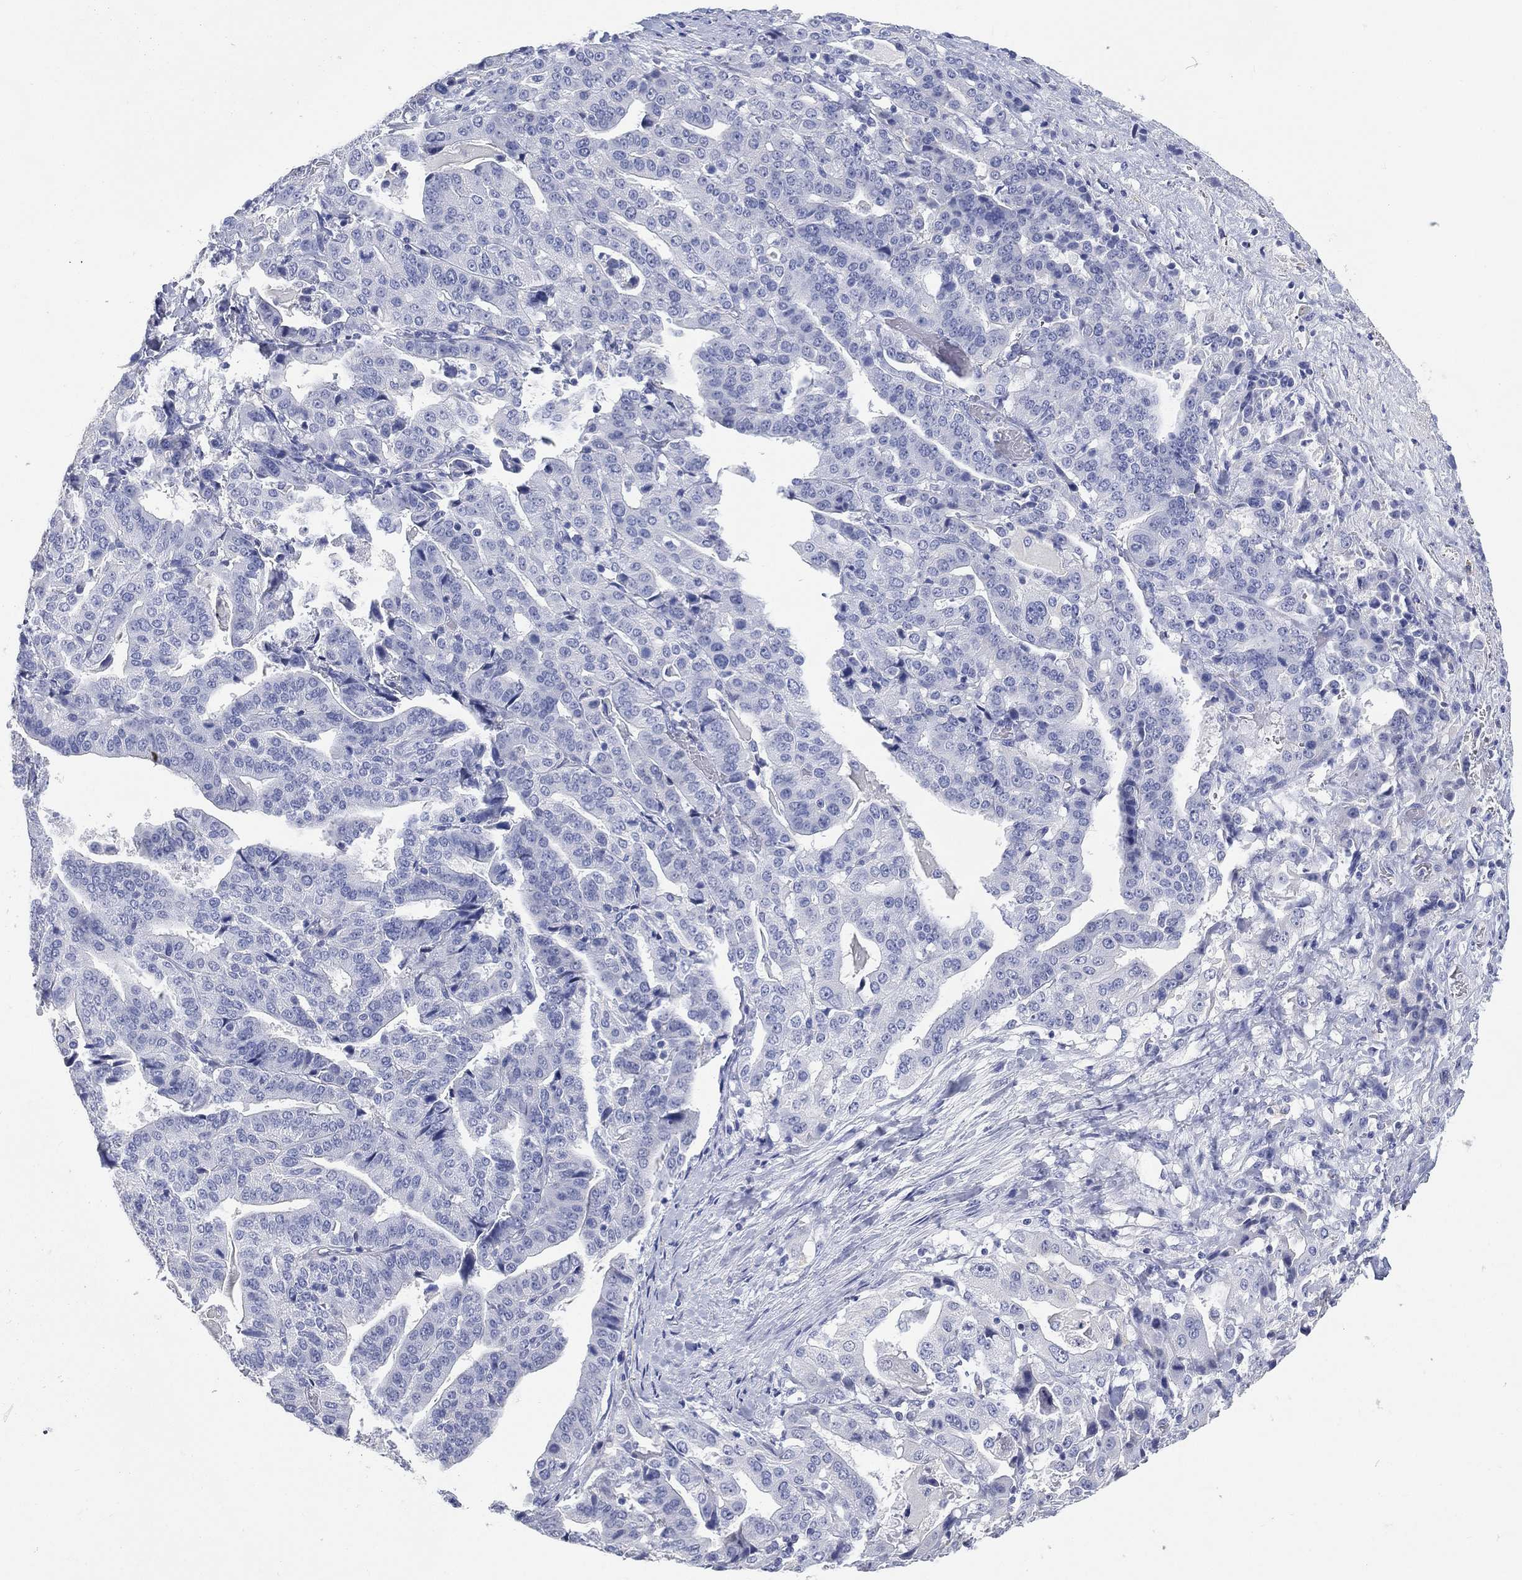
{"staining": {"intensity": "negative", "quantity": "none", "location": "none"}, "tissue": "stomach cancer", "cell_type": "Tumor cells", "image_type": "cancer", "snomed": [{"axis": "morphology", "description": "Adenocarcinoma, NOS"}, {"axis": "topography", "description": "Stomach"}], "caption": "Immunohistochemistry photomicrograph of human stomach cancer (adenocarcinoma) stained for a protein (brown), which reveals no expression in tumor cells.", "gene": "FMO1", "patient": {"sex": "male", "age": 48}}